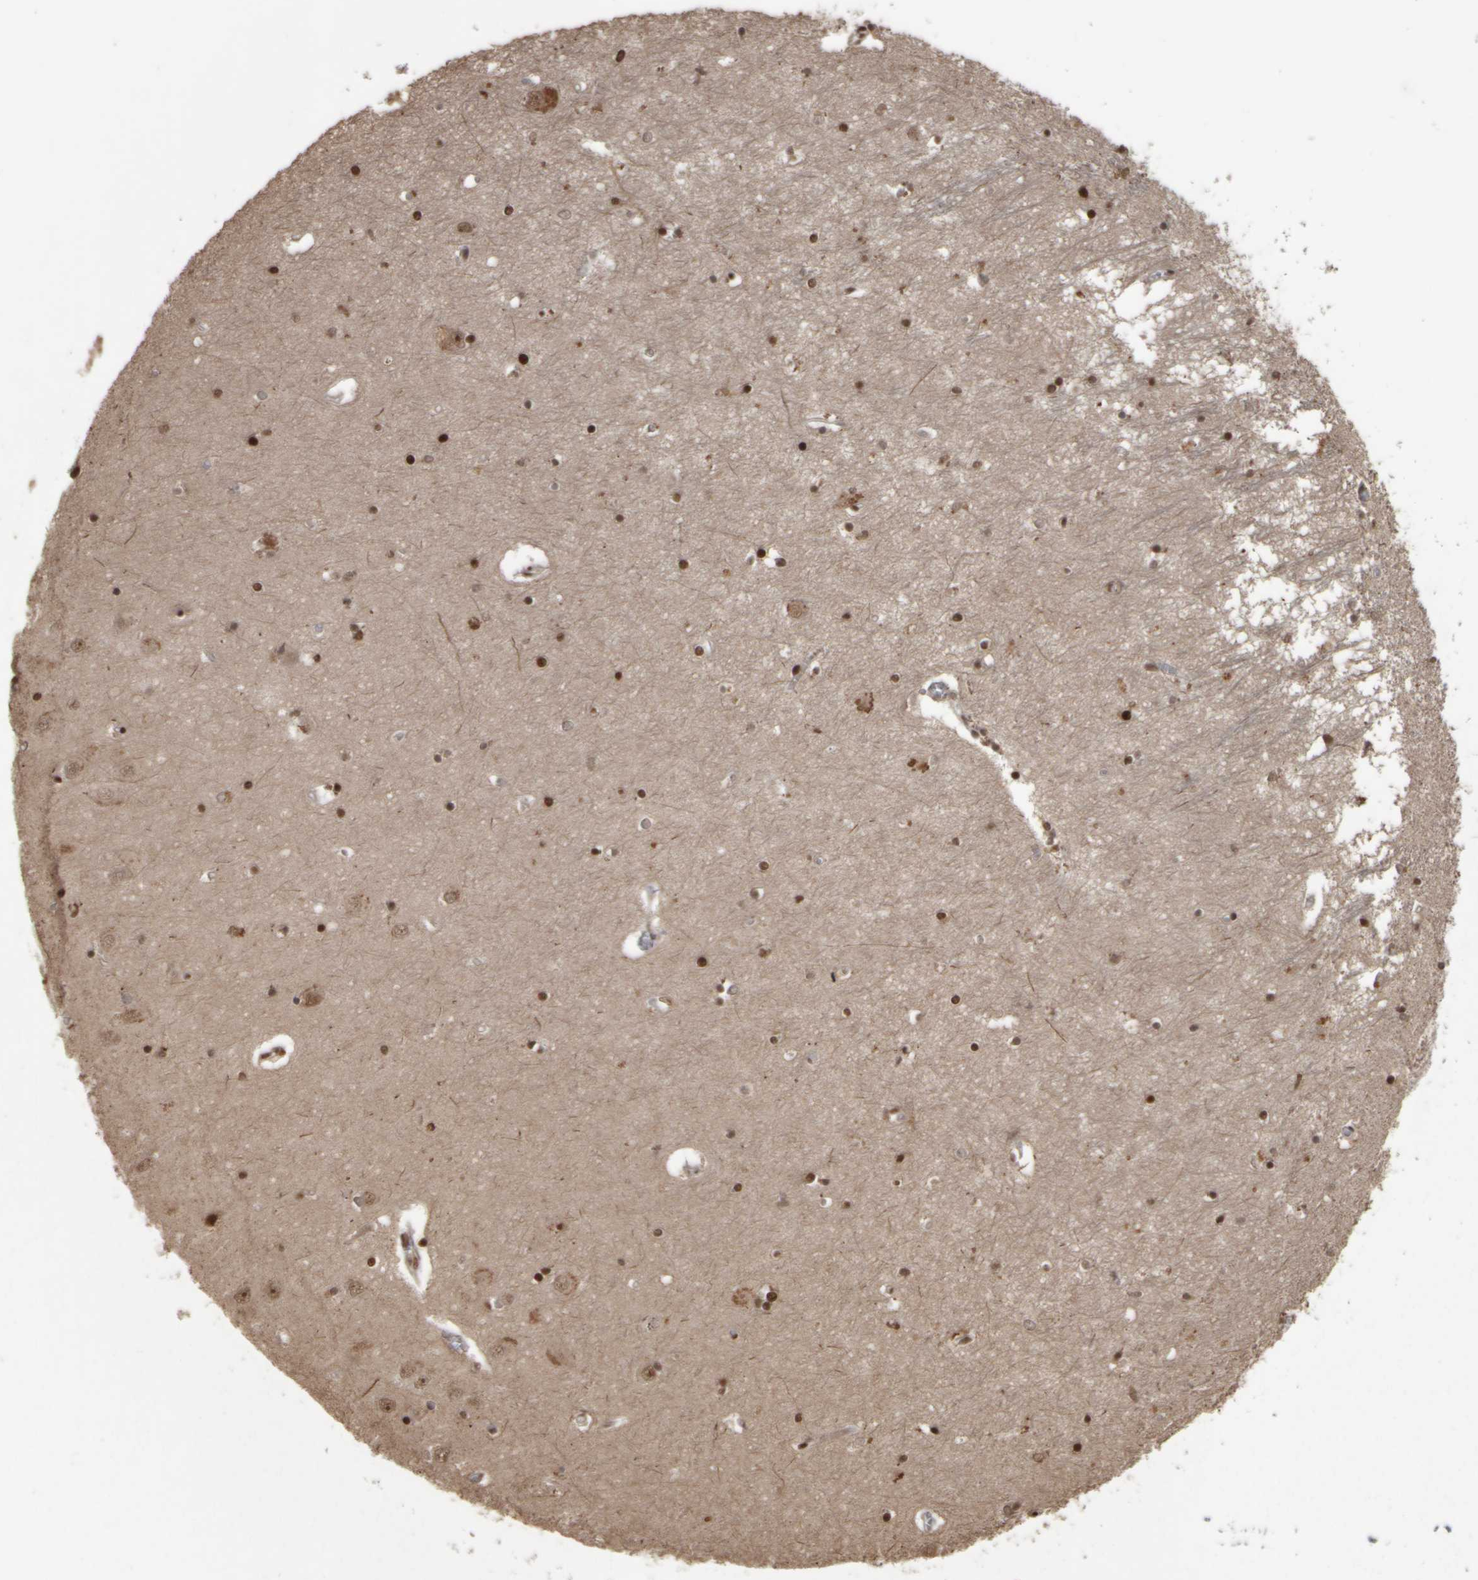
{"staining": {"intensity": "strong", "quantity": ">75%", "location": "nuclear"}, "tissue": "hippocampus", "cell_type": "Glial cells", "image_type": "normal", "snomed": [{"axis": "morphology", "description": "Normal tissue, NOS"}, {"axis": "topography", "description": "Hippocampus"}], "caption": "Immunohistochemistry (IHC) micrograph of benign hippocampus: human hippocampus stained using immunohistochemistry (IHC) exhibits high levels of strong protein expression localized specifically in the nuclear of glial cells, appearing as a nuclear brown color.", "gene": "ZFHX4", "patient": {"sex": "male", "age": 70}}